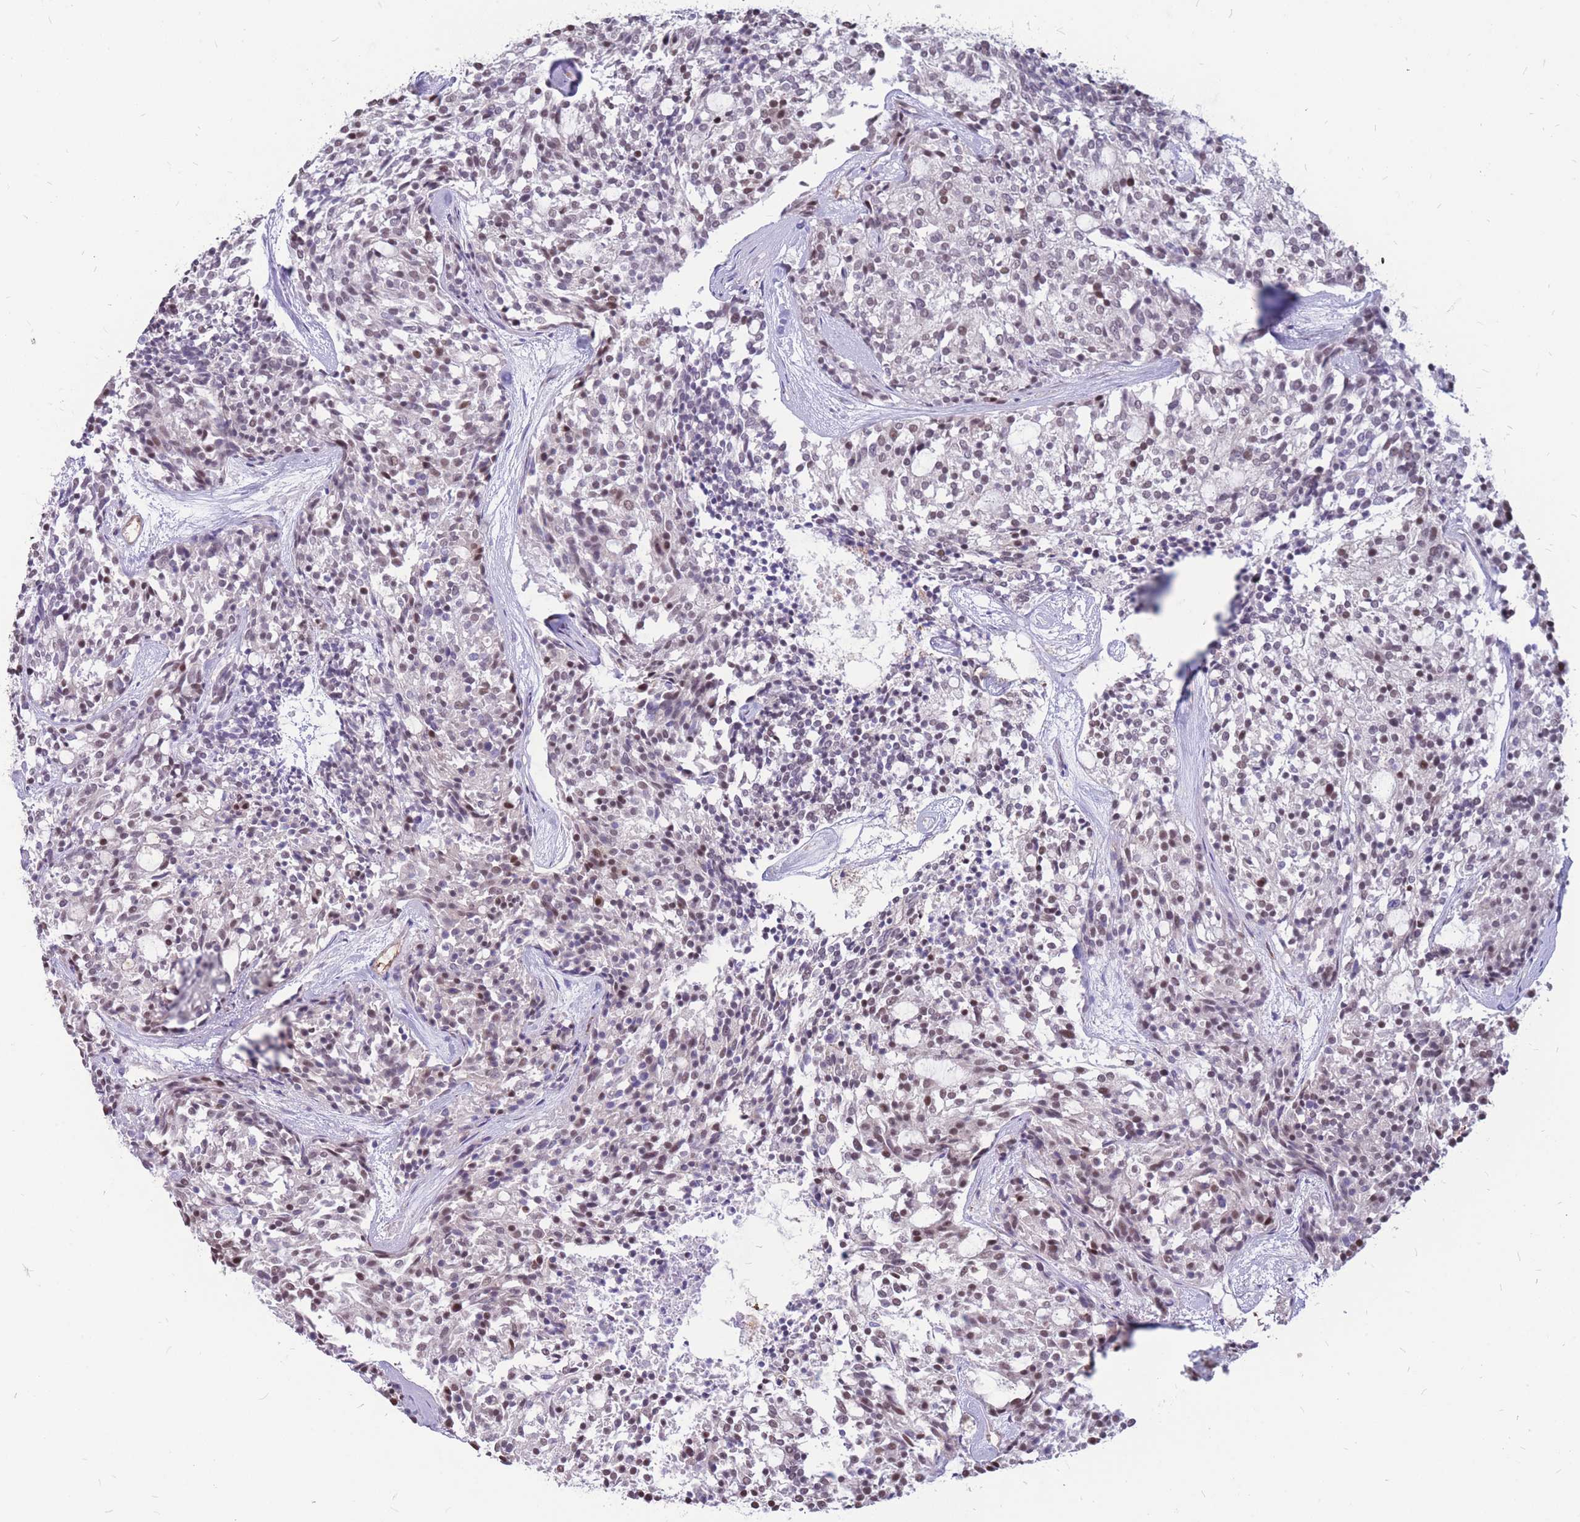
{"staining": {"intensity": "weak", "quantity": "25%-75%", "location": "nuclear"}, "tissue": "carcinoid", "cell_type": "Tumor cells", "image_type": "cancer", "snomed": [{"axis": "morphology", "description": "Carcinoid, malignant, NOS"}, {"axis": "topography", "description": "Pancreas"}], "caption": "Protein positivity by IHC reveals weak nuclear staining in about 25%-75% of tumor cells in malignant carcinoid.", "gene": "ADD2", "patient": {"sex": "female", "age": 54}}